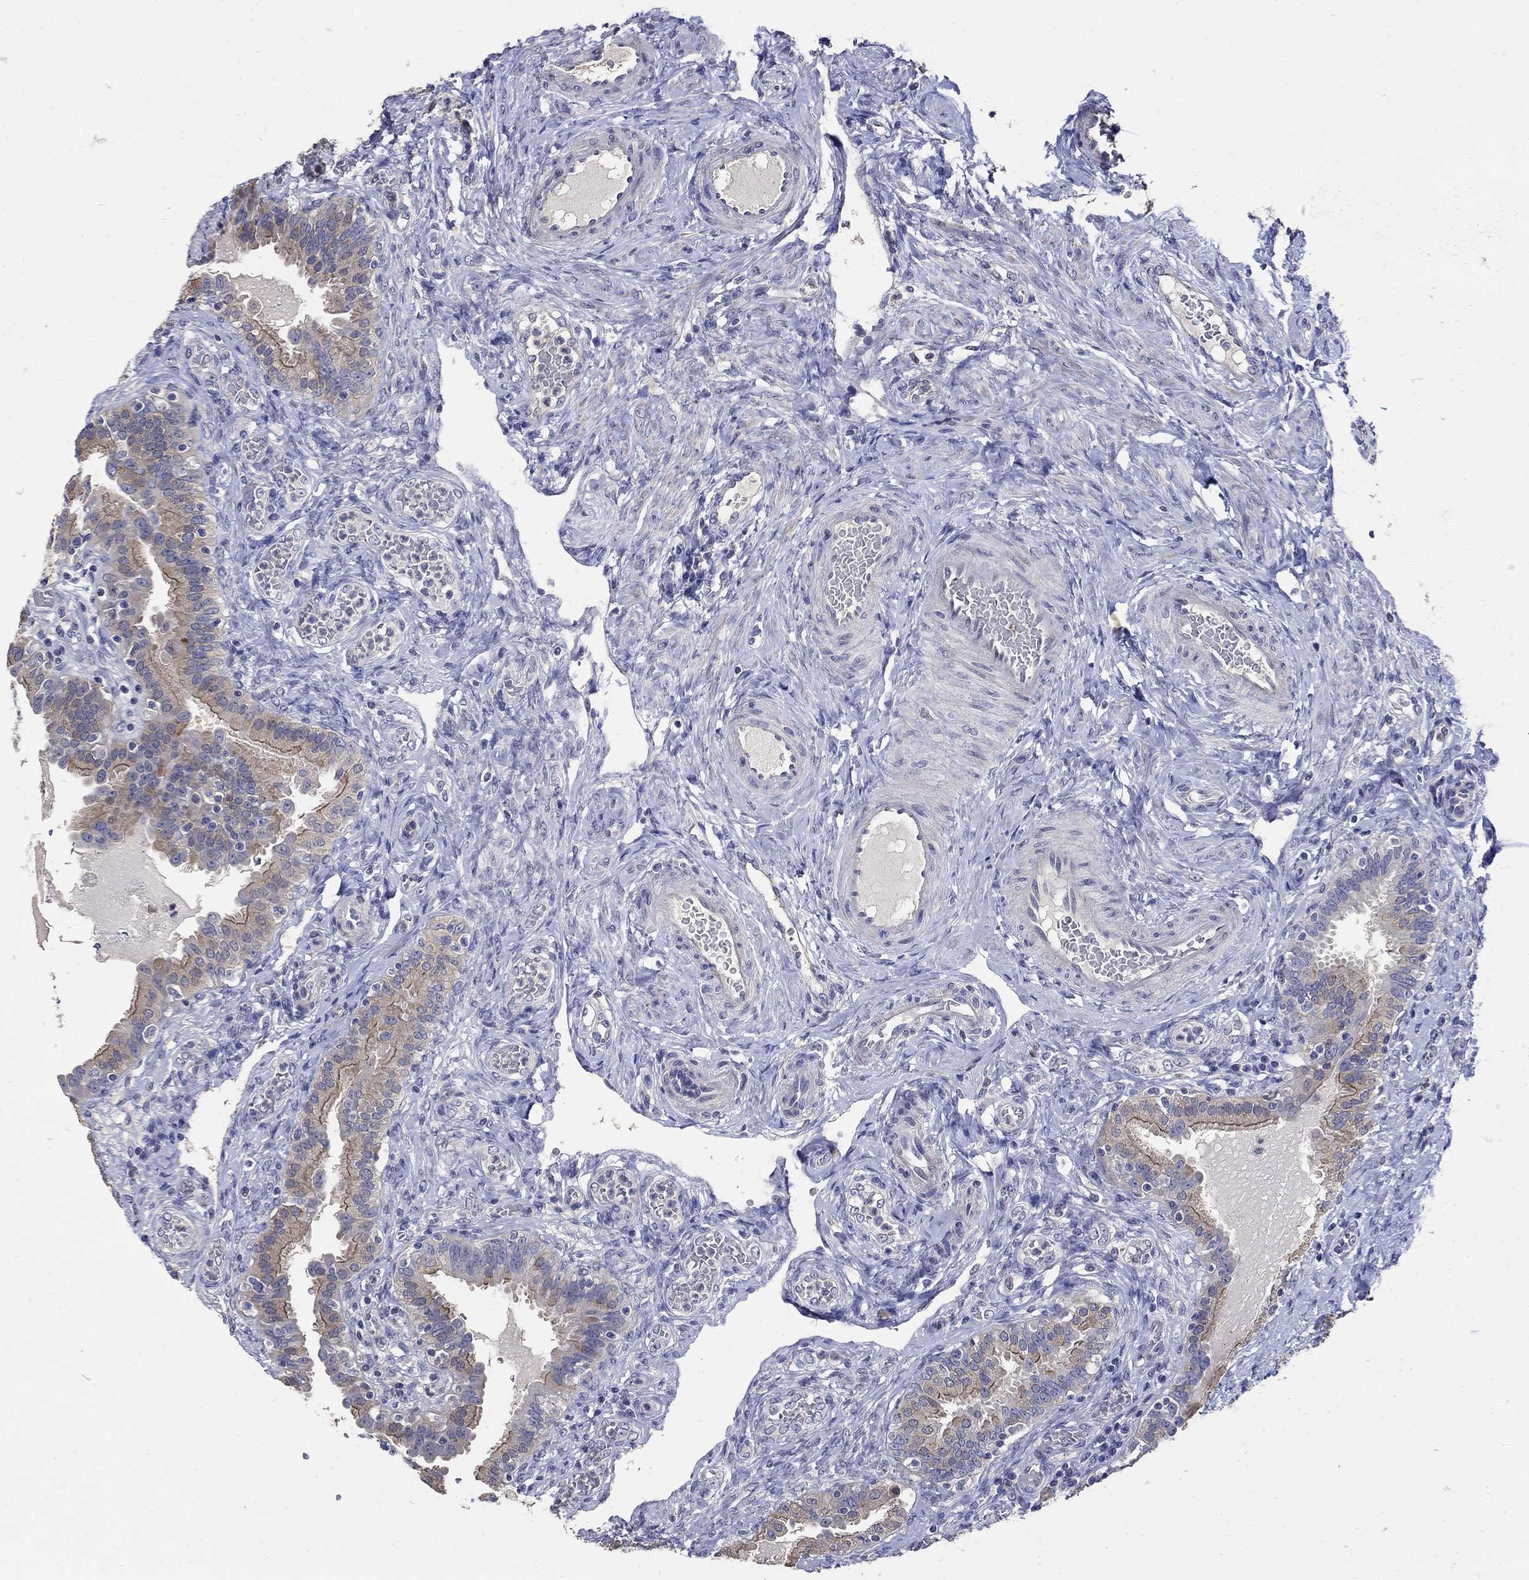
{"staining": {"intensity": "moderate", "quantity": "<25%", "location": "cytoplasmic/membranous"}, "tissue": "fallopian tube", "cell_type": "Glandular cells", "image_type": "normal", "snomed": [{"axis": "morphology", "description": "Normal tissue, NOS"}, {"axis": "topography", "description": "Fallopian tube"}, {"axis": "topography", "description": "Ovary"}], "caption": "Immunohistochemical staining of normal human fallopian tube reveals moderate cytoplasmic/membranous protein positivity in about <25% of glandular cells.", "gene": "CETN1", "patient": {"sex": "female", "age": 41}}